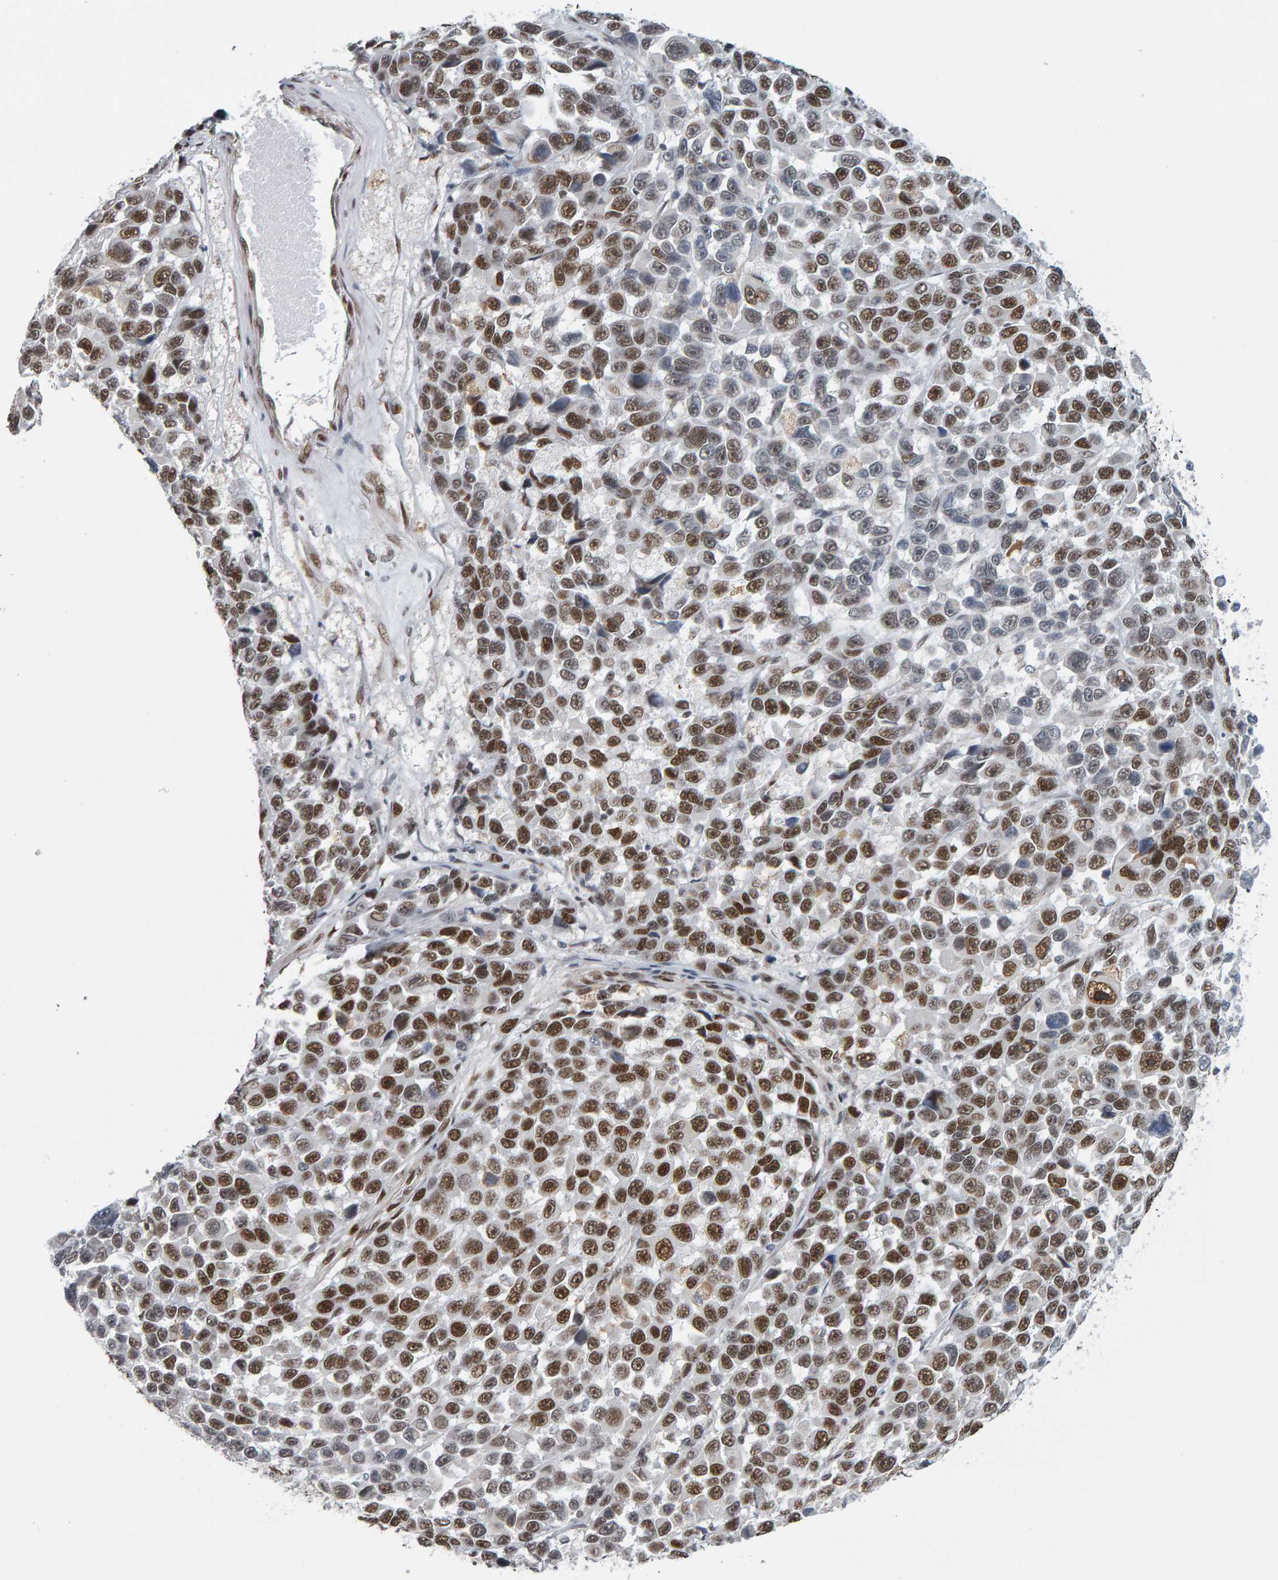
{"staining": {"intensity": "strong", "quantity": ">75%", "location": "nuclear"}, "tissue": "melanoma", "cell_type": "Tumor cells", "image_type": "cancer", "snomed": [{"axis": "morphology", "description": "Malignant melanoma, NOS"}, {"axis": "topography", "description": "Skin"}], "caption": "DAB immunohistochemical staining of human melanoma demonstrates strong nuclear protein positivity in about >75% of tumor cells.", "gene": "ATF7IP", "patient": {"sex": "male", "age": 53}}